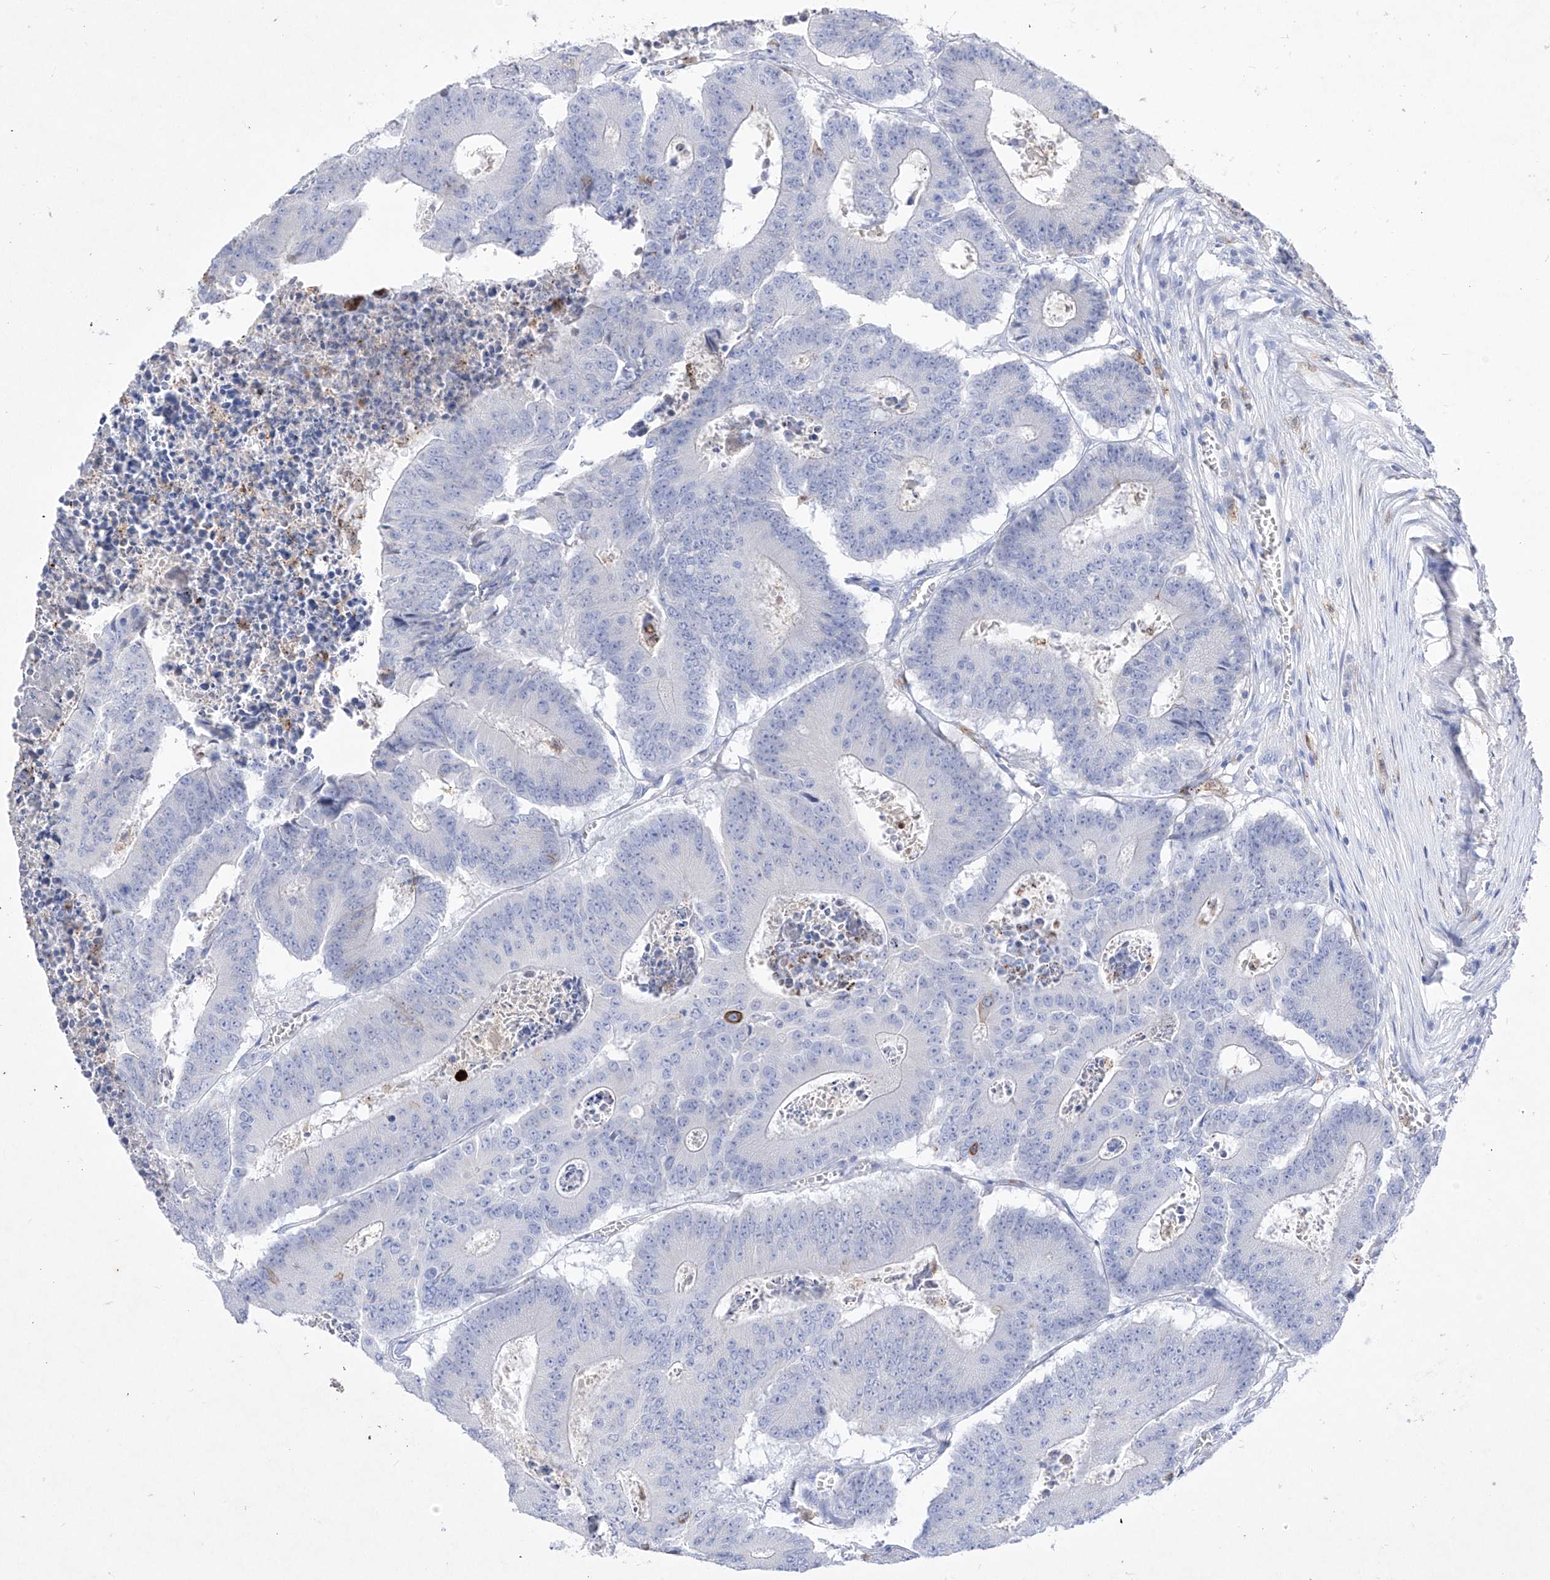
{"staining": {"intensity": "negative", "quantity": "none", "location": "none"}, "tissue": "colorectal cancer", "cell_type": "Tumor cells", "image_type": "cancer", "snomed": [{"axis": "morphology", "description": "Adenocarcinoma, NOS"}, {"axis": "topography", "description": "Colon"}], "caption": "Human colorectal cancer (adenocarcinoma) stained for a protein using immunohistochemistry (IHC) displays no staining in tumor cells.", "gene": "TM7SF2", "patient": {"sex": "male", "age": 87}}